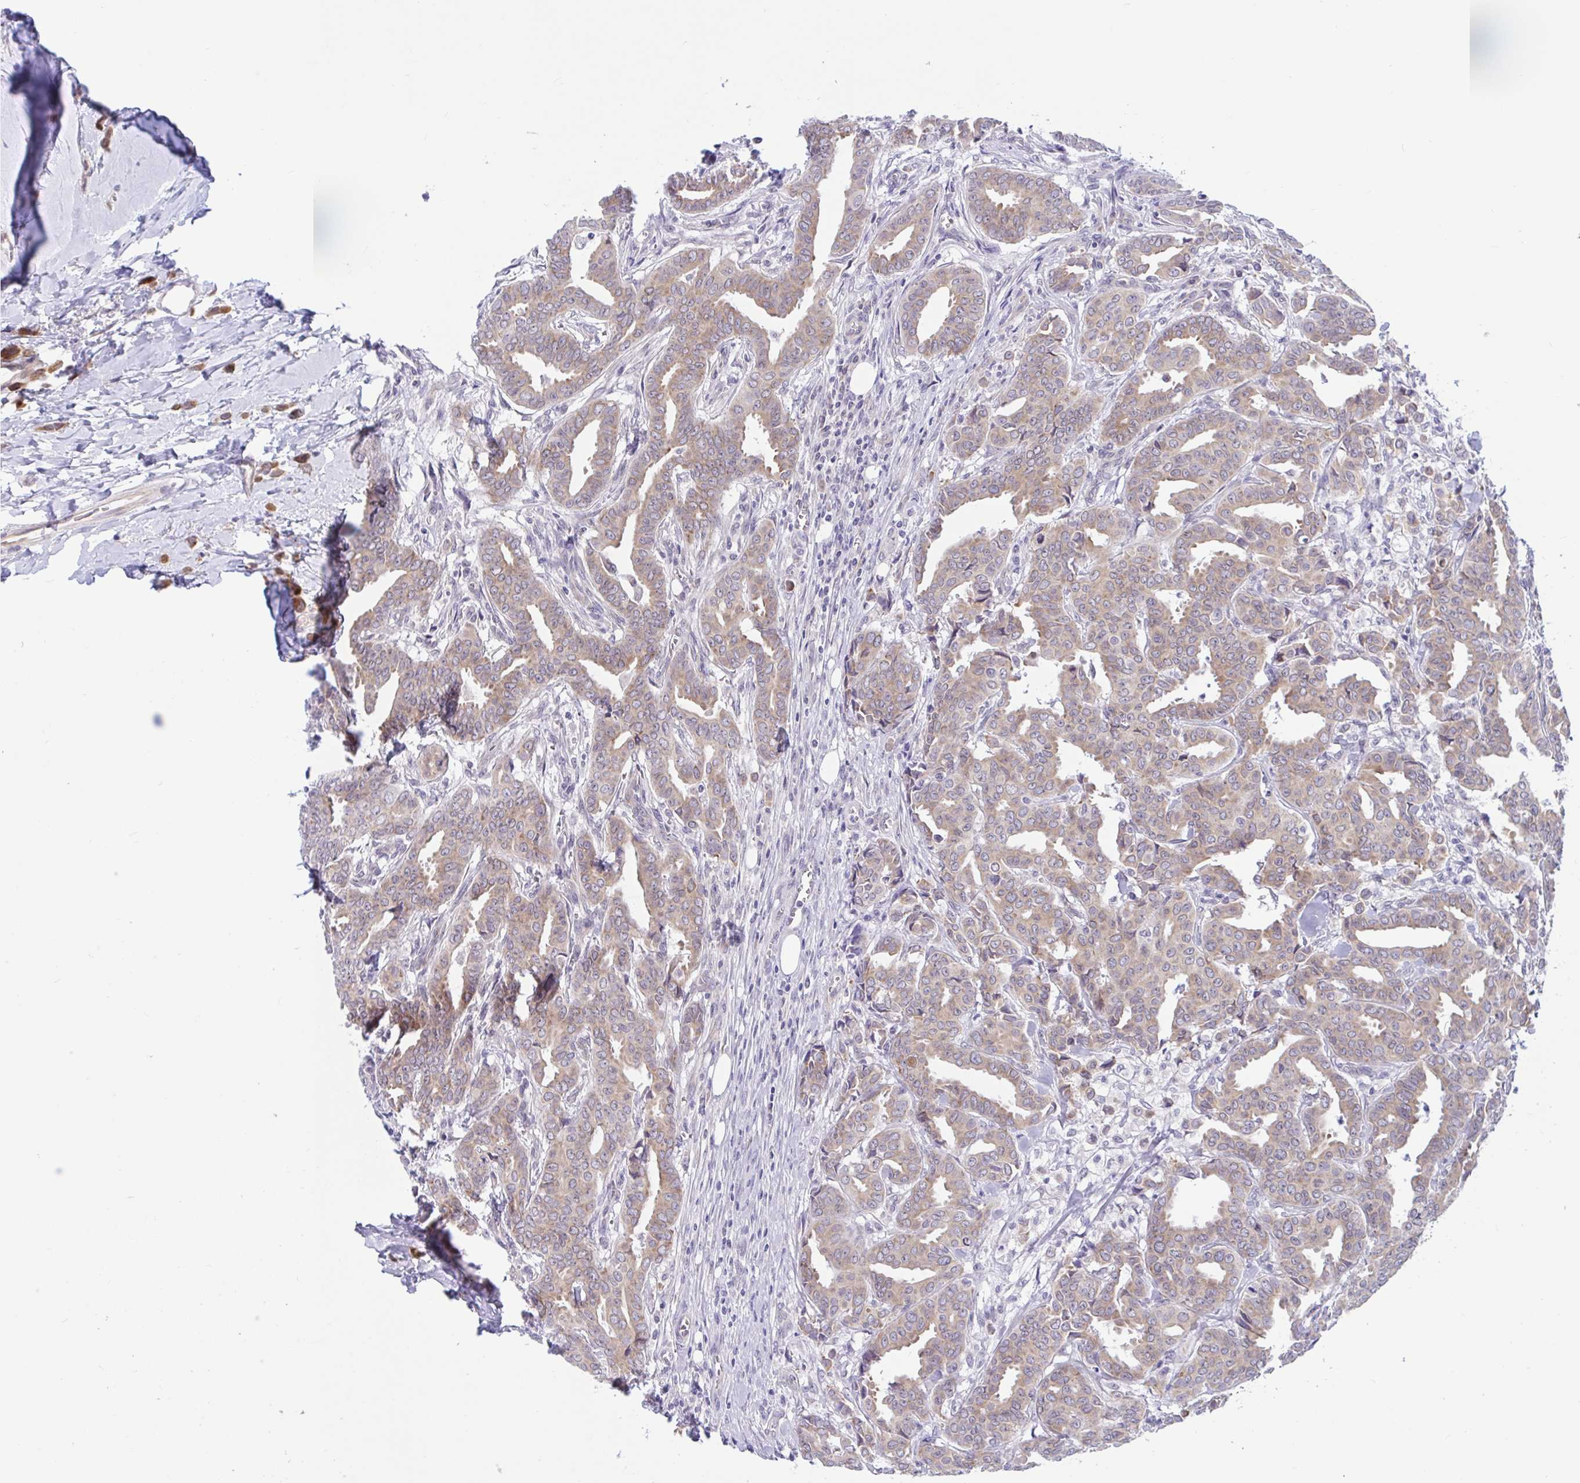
{"staining": {"intensity": "moderate", "quantity": ">75%", "location": "cytoplasmic/membranous"}, "tissue": "breast cancer", "cell_type": "Tumor cells", "image_type": "cancer", "snomed": [{"axis": "morphology", "description": "Duct carcinoma"}, {"axis": "topography", "description": "Breast"}], "caption": "Immunohistochemical staining of human breast cancer (invasive ductal carcinoma) displays moderate cytoplasmic/membranous protein expression in approximately >75% of tumor cells.", "gene": "CAMLG", "patient": {"sex": "female", "age": 45}}